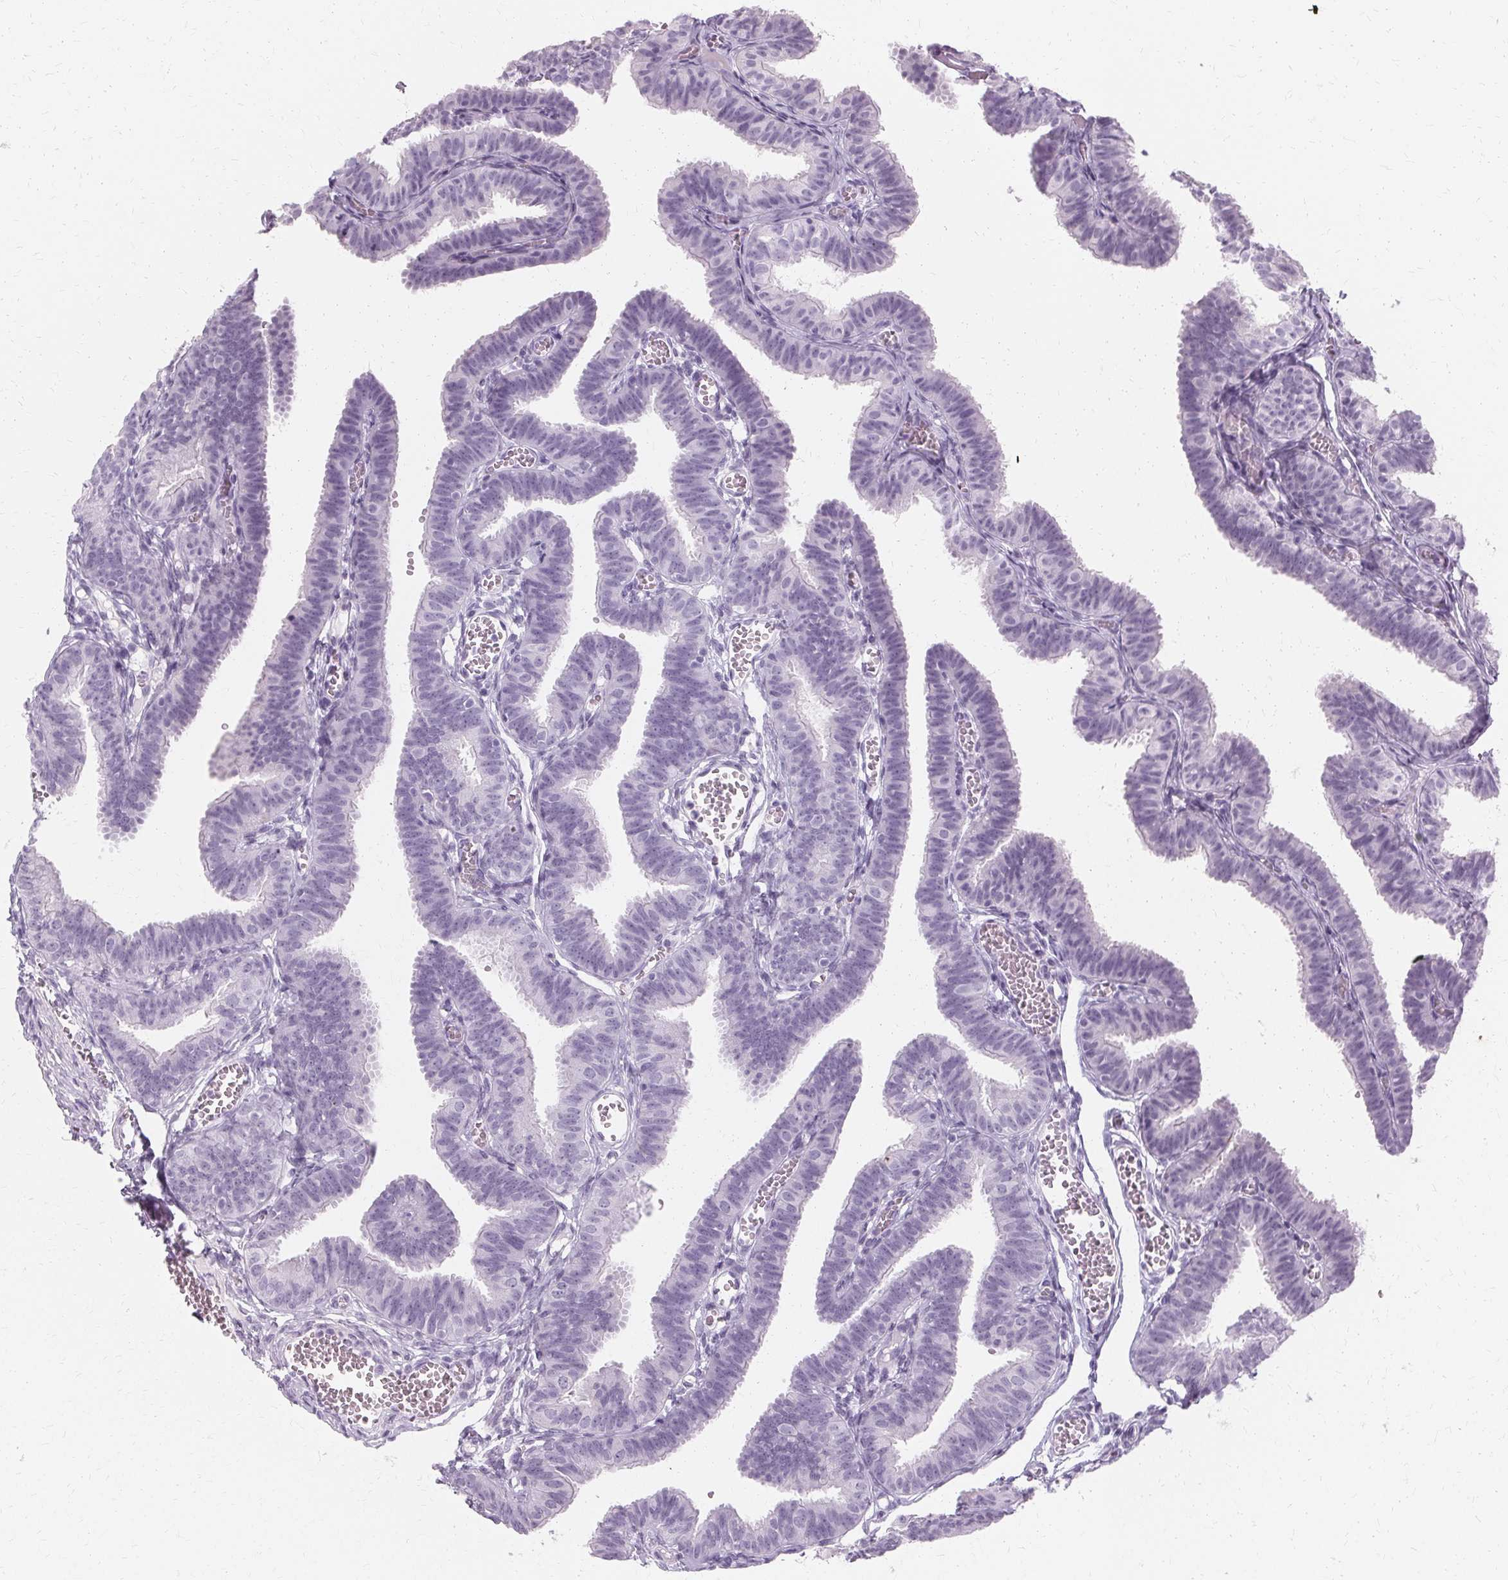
{"staining": {"intensity": "negative", "quantity": "none", "location": "none"}, "tissue": "fallopian tube", "cell_type": "Glandular cells", "image_type": "normal", "snomed": [{"axis": "morphology", "description": "Normal tissue, NOS"}, {"axis": "topography", "description": "Fallopian tube"}], "caption": "Fallopian tube was stained to show a protein in brown. There is no significant expression in glandular cells. (Stains: DAB IHC with hematoxylin counter stain, Microscopy: brightfield microscopy at high magnification).", "gene": "KRT6A", "patient": {"sex": "female", "age": 25}}